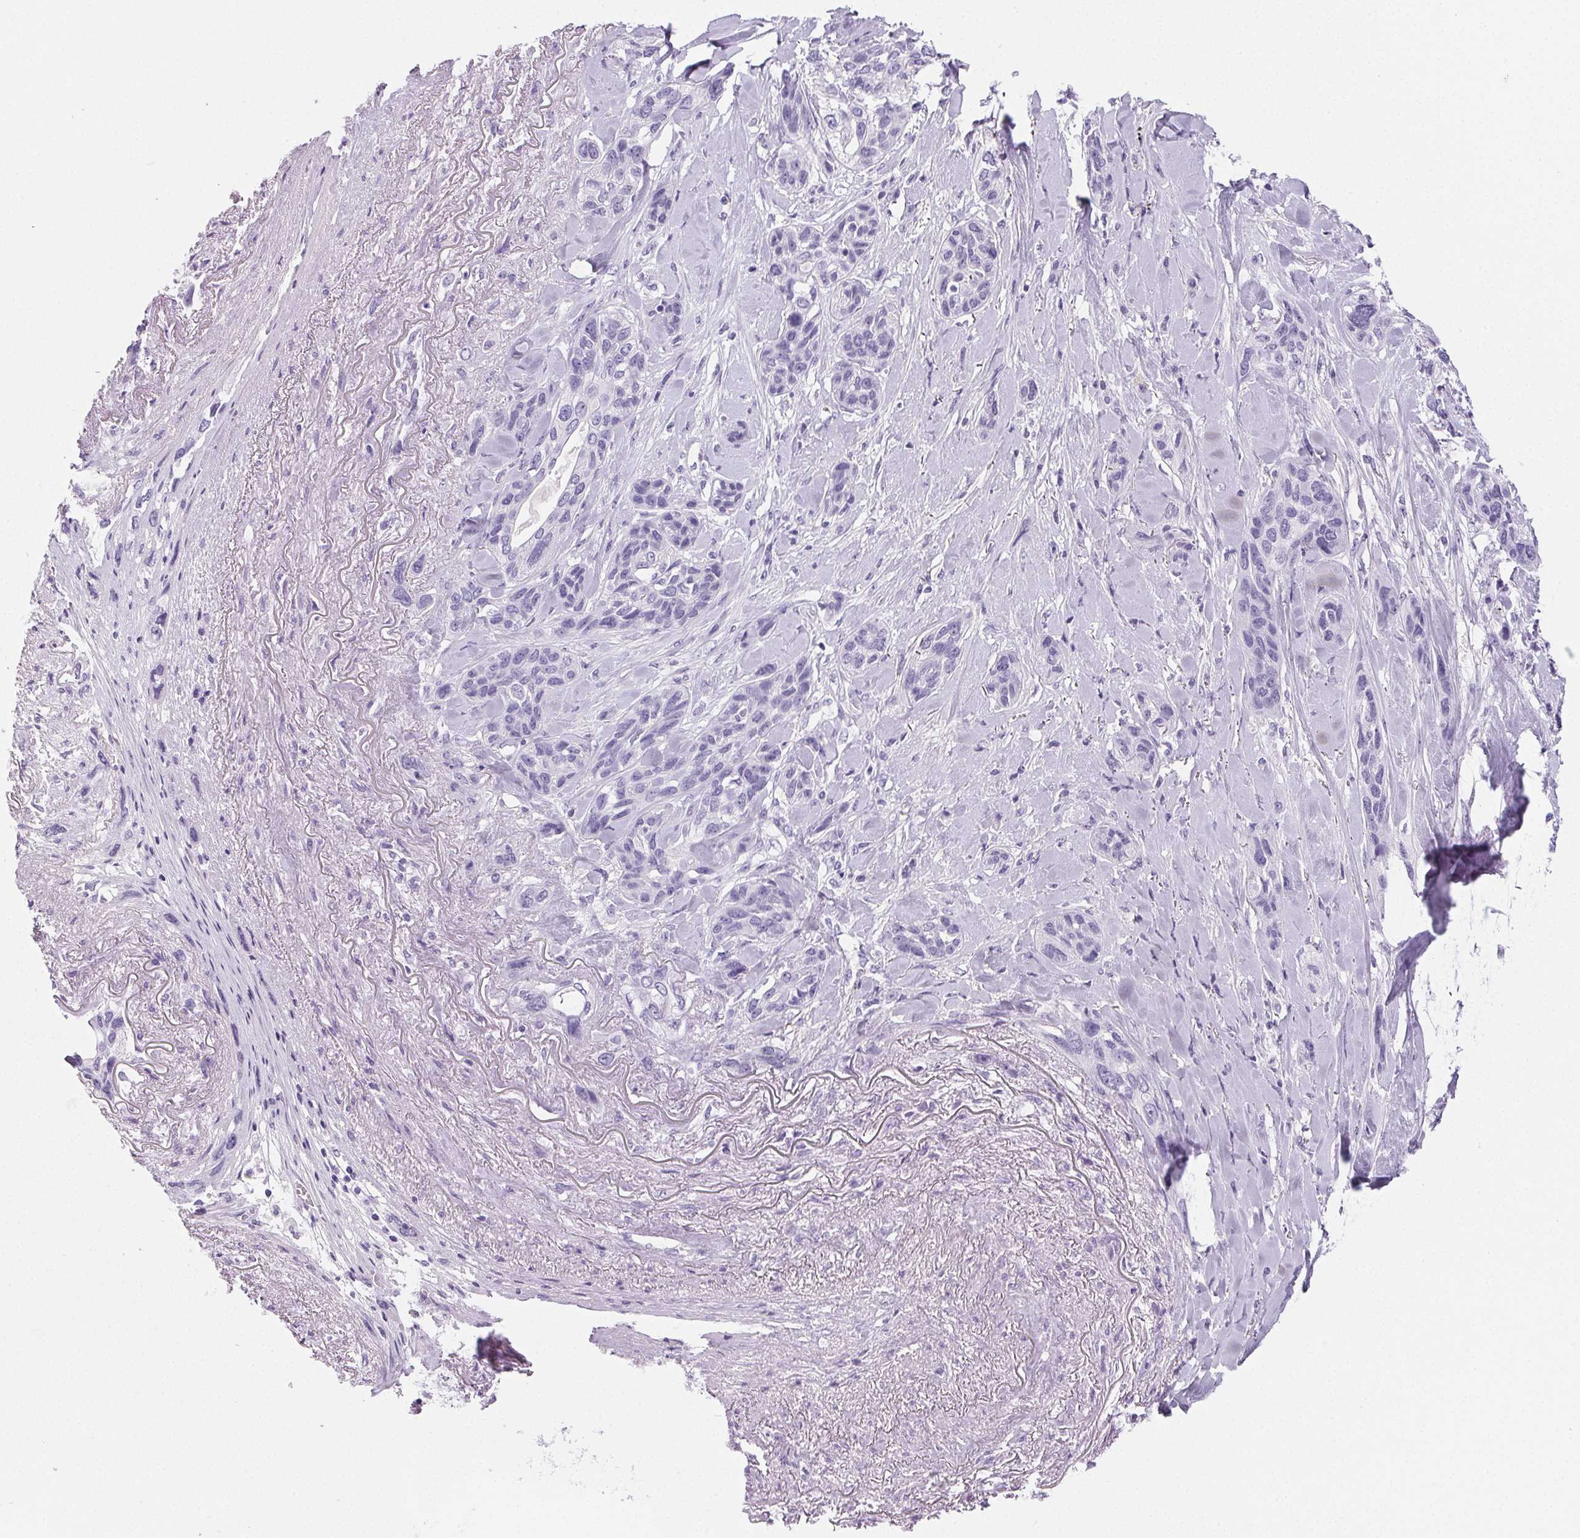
{"staining": {"intensity": "negative", "quantity": "none", "location": "none"}, "tissue": "lung cancer", "cell_type": "Tumor cells", "image_type": "cancer", "snomed": [{"axis": "morphology", "description": "Squamous cell carcinoma, NOS"}, {"axis": "topography", "description": "Lung"}], "caption": "Immunohistochemistry (IHC) of lung squamous cell carcinoma displays no expression in tumor cells.", "gene": "PRSS3", "patient": {"sex": "female", "age": 70}}